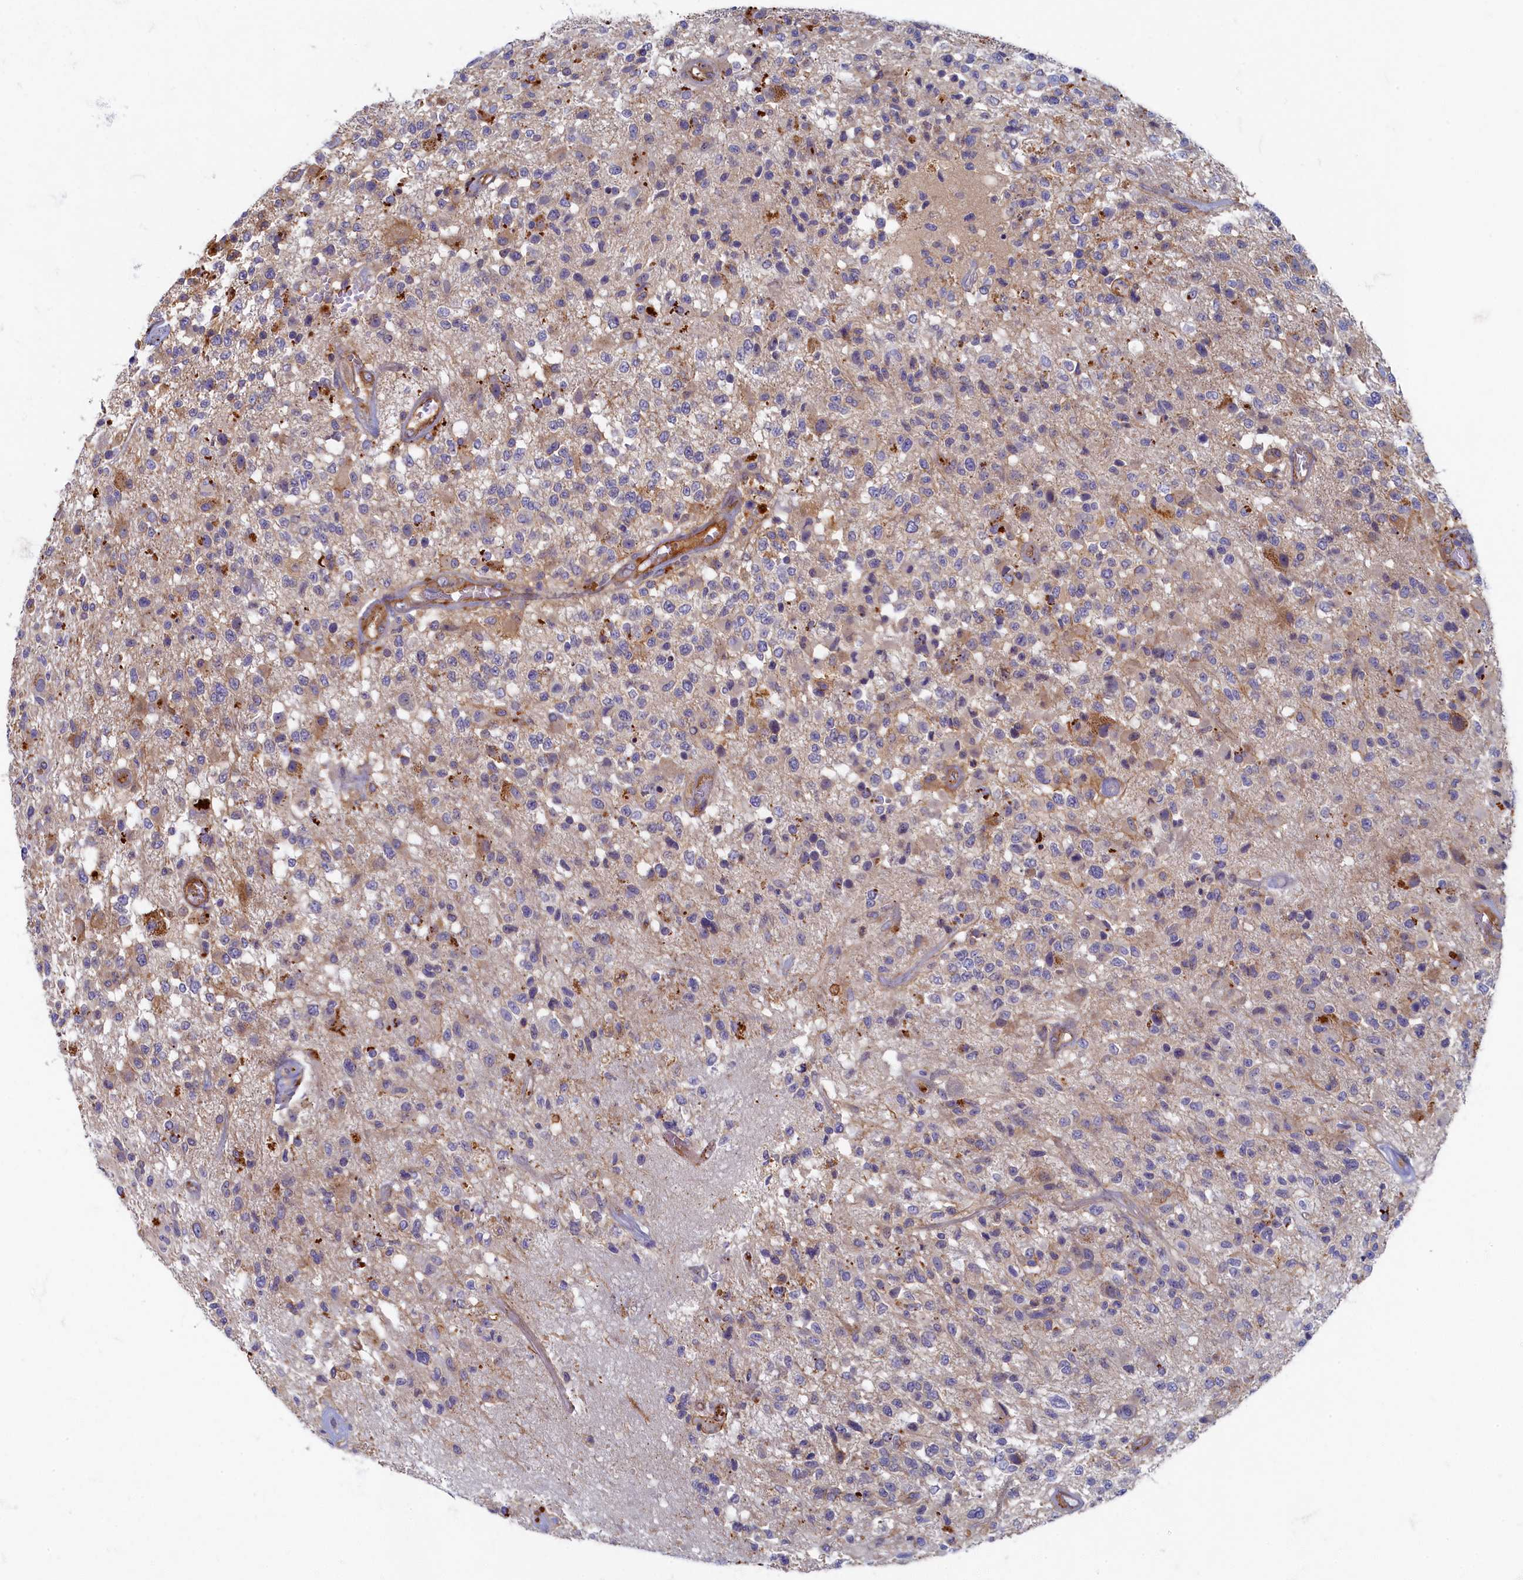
{"staining": {"intensity": "weak", "quantity": "<25%", "location": "cytoplasmic/membranous"}, "tissue": "glioma", "cell_type": "Tumor cells", "image_type": "cancer", "snomed": [{"axis": "morphology", "description": "Glioma, malignant, High grade"}, {"axis": "morphology", "description": "Glioblastoma, NOS"}, {"axis": "topography", "description": "Brain"}], "caption": "This is a histopathology image of immunohistochemistry staining of glioma, which shows no positivity in tumor cells.", "gene": "PSMG2", "patient": {"sex": "male", "age": 60}}